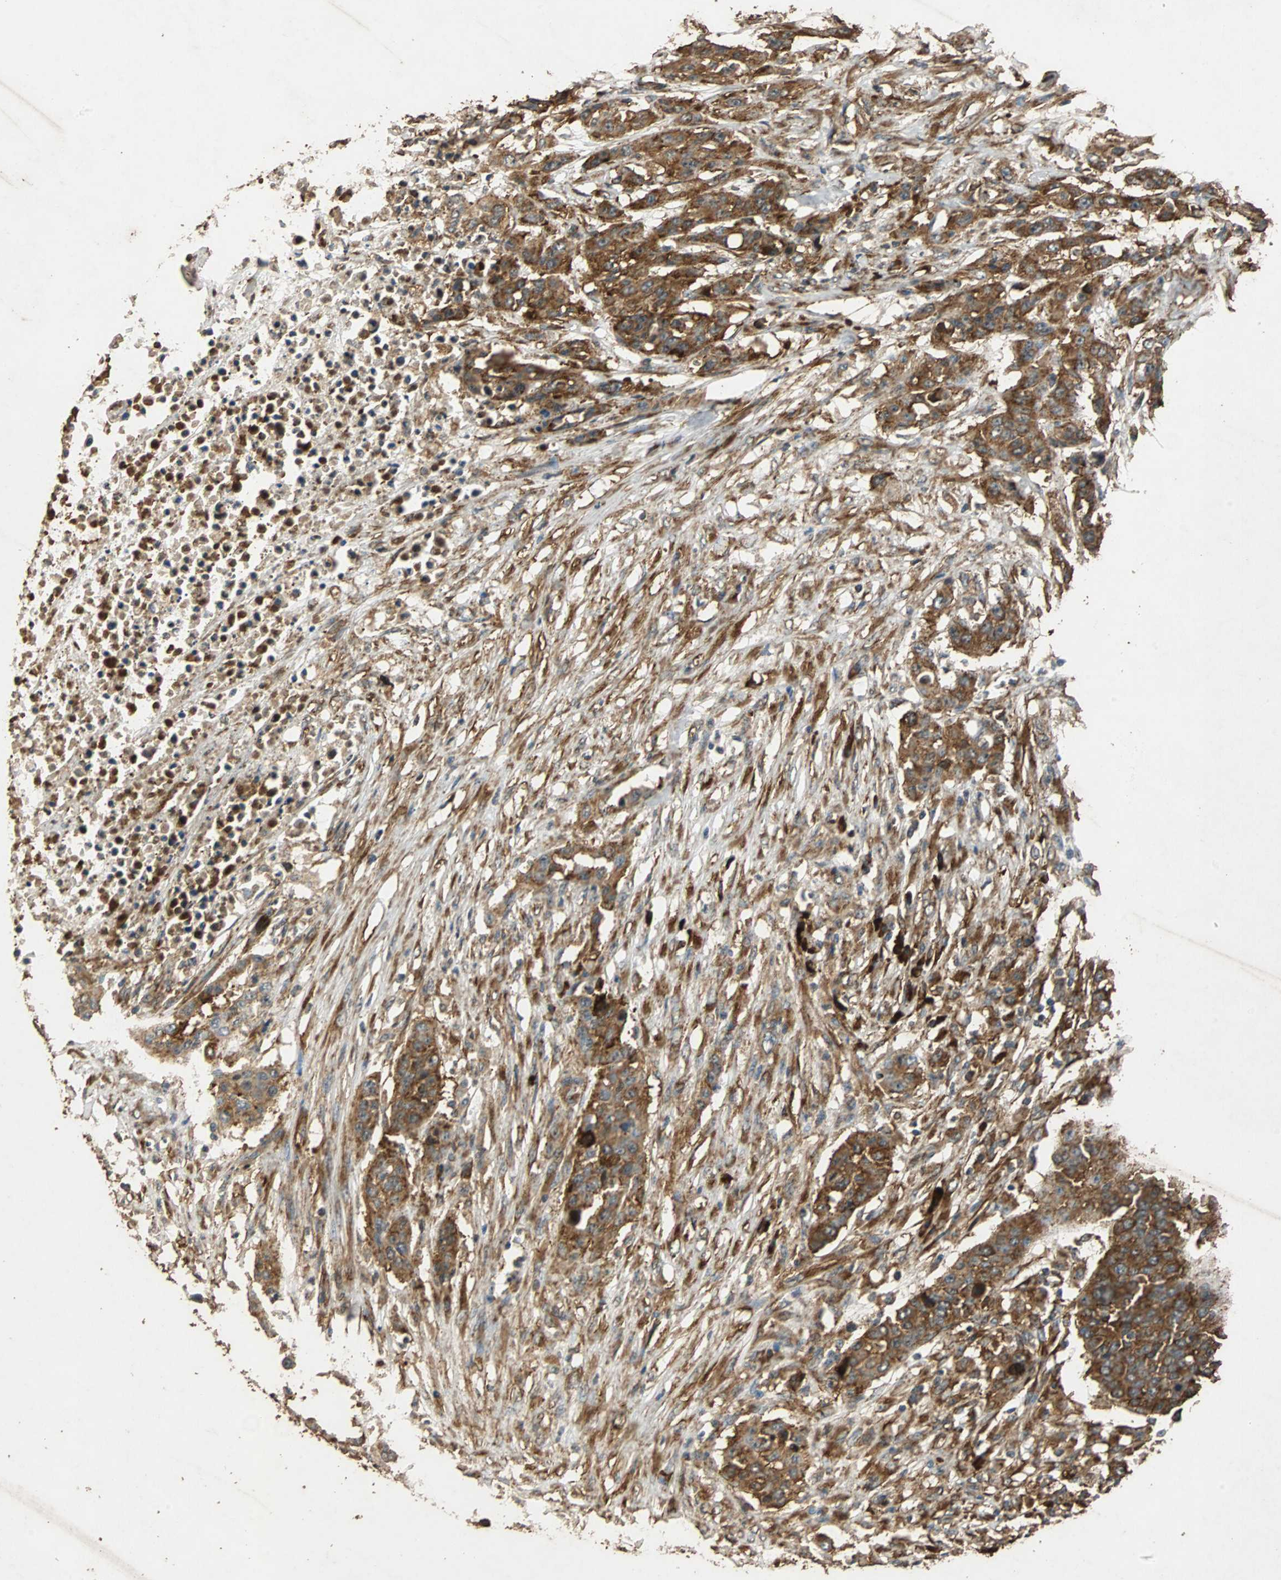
{"staining": {"intensity": "strong", "quantity": ">75%", "location": "cytoplasmic/membranous"}, "tissue": "urothelial cancer", "cell_type": "Tumor cells", "image_type": "cancer", "snomed": [{"axis": "morphology", "description": "Urothelial carcinoma, High grade"}, {"axis": "topography", "description": "Urinary bladder"}], "caption": "IHC histopathology image of neoplastic tissue: human urothelial cancer stained using immunohistochemistry (IHC) reveals high levels of strong protein expression localized specifically in the cytoplasmic/membranous of tumor cells, appearing as a cytoplasmic/membranous brown color.", "gene": "NAA10", "patient": {"sex": "male", "age": 74}}